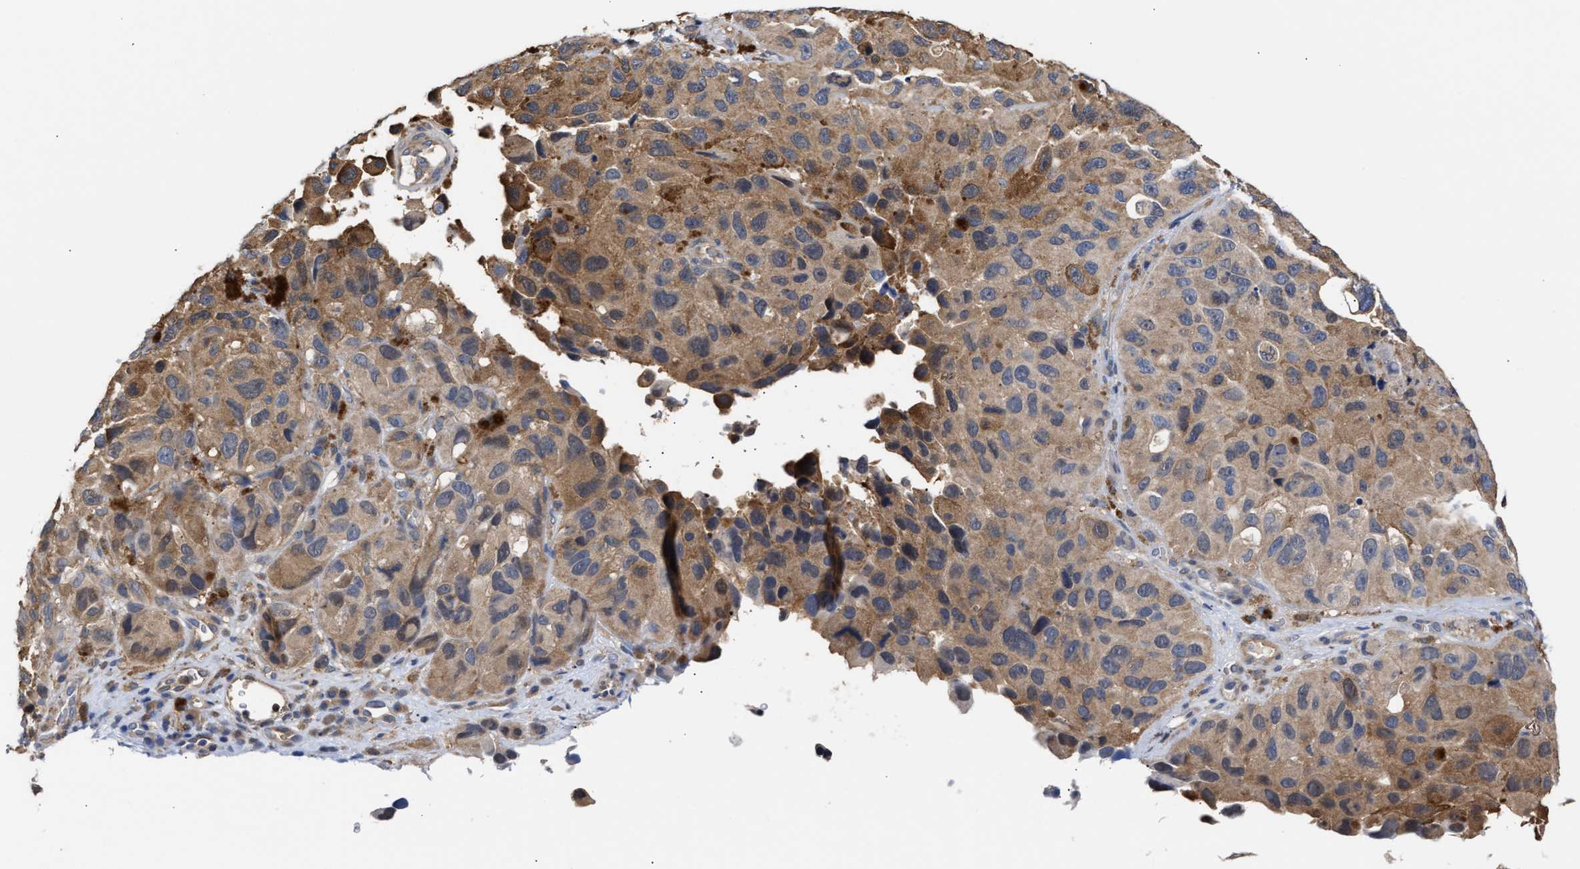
{"staining": {"intensity": "moderate", "quantity": "25%-75%", "location": "cytoplasmic/membranous"}, "tissue": "melanoma", "cell_type": "Tumor cells", "image_type": "cancer", "snomed": [{"axis": "morphology", "description": "Malignant melanoma, NOS"}, {"axis": "topography", "description": "Skin"}], "caption": "Immunohistochemistry (DAB (3,3'-diaminobenzidine)) staining of human malignant melanoma demonstrates moderate cytoplasmic/membranous protein positivity in approximately 25%-75% of tumor cells.", "gene": "KLHDC1", "patient": {"sex": "female", "age": 73}}